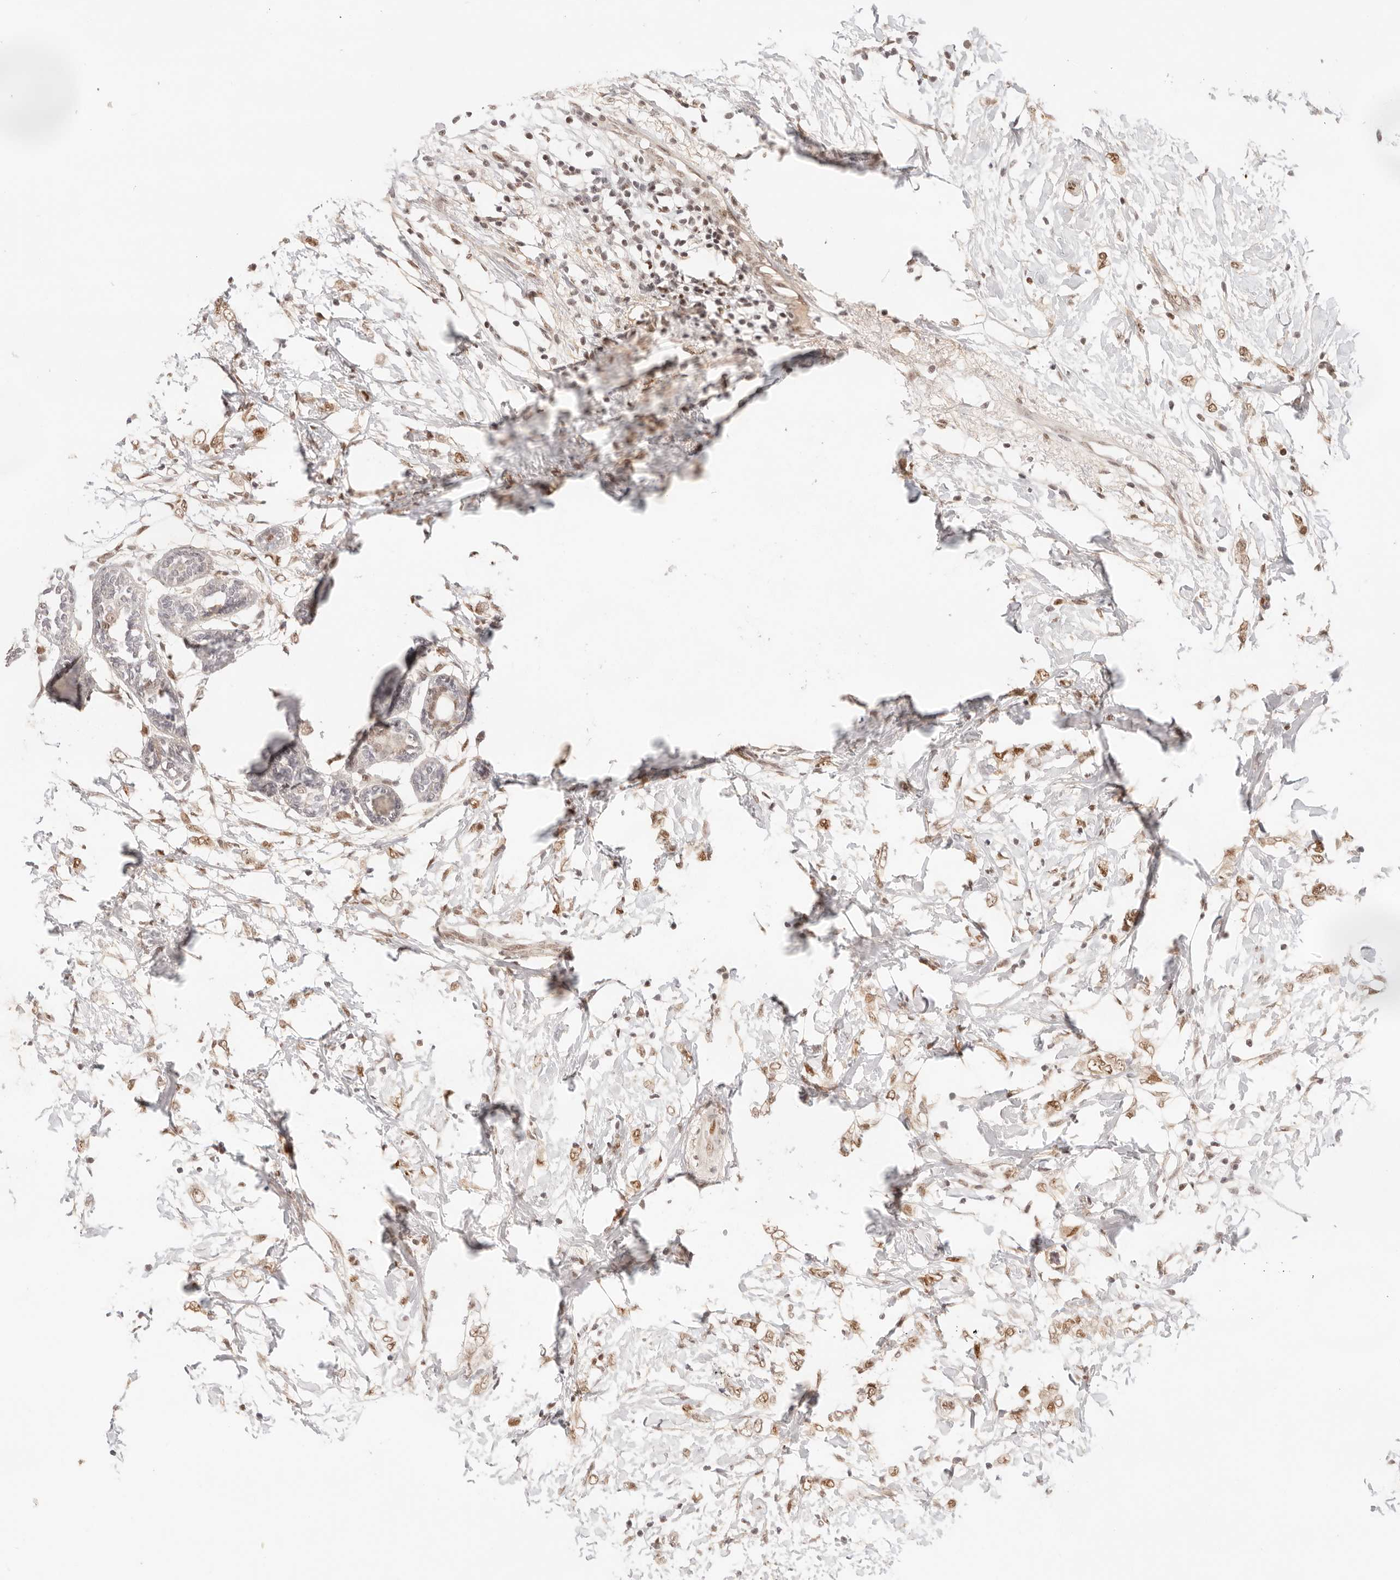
{"staining": {"intensity": "moderate", "quantity": ">75%", "location": "nuclear"}, "tissue": "breast cancer", "cell_type": "Tumor cells", "image_type": "cancer", "snomed": [{"axis": "morphology", "description": "Normal tissue, NOS"}, {"axis": "morphology", "description": "Lobular carcinoma"}, {"axis": "topography", "description": "Breast"}], "caption": "Protein analysis of breast cancer (lobular carcinoma) tissue exhibits moderate nuclear staining in about >75% of tumor cells. (DAB IHC, brown staining for protein, blue staining for nuclei).", "gene": "GTF2E2", "patient": {"sex": "female", "age": 47}}